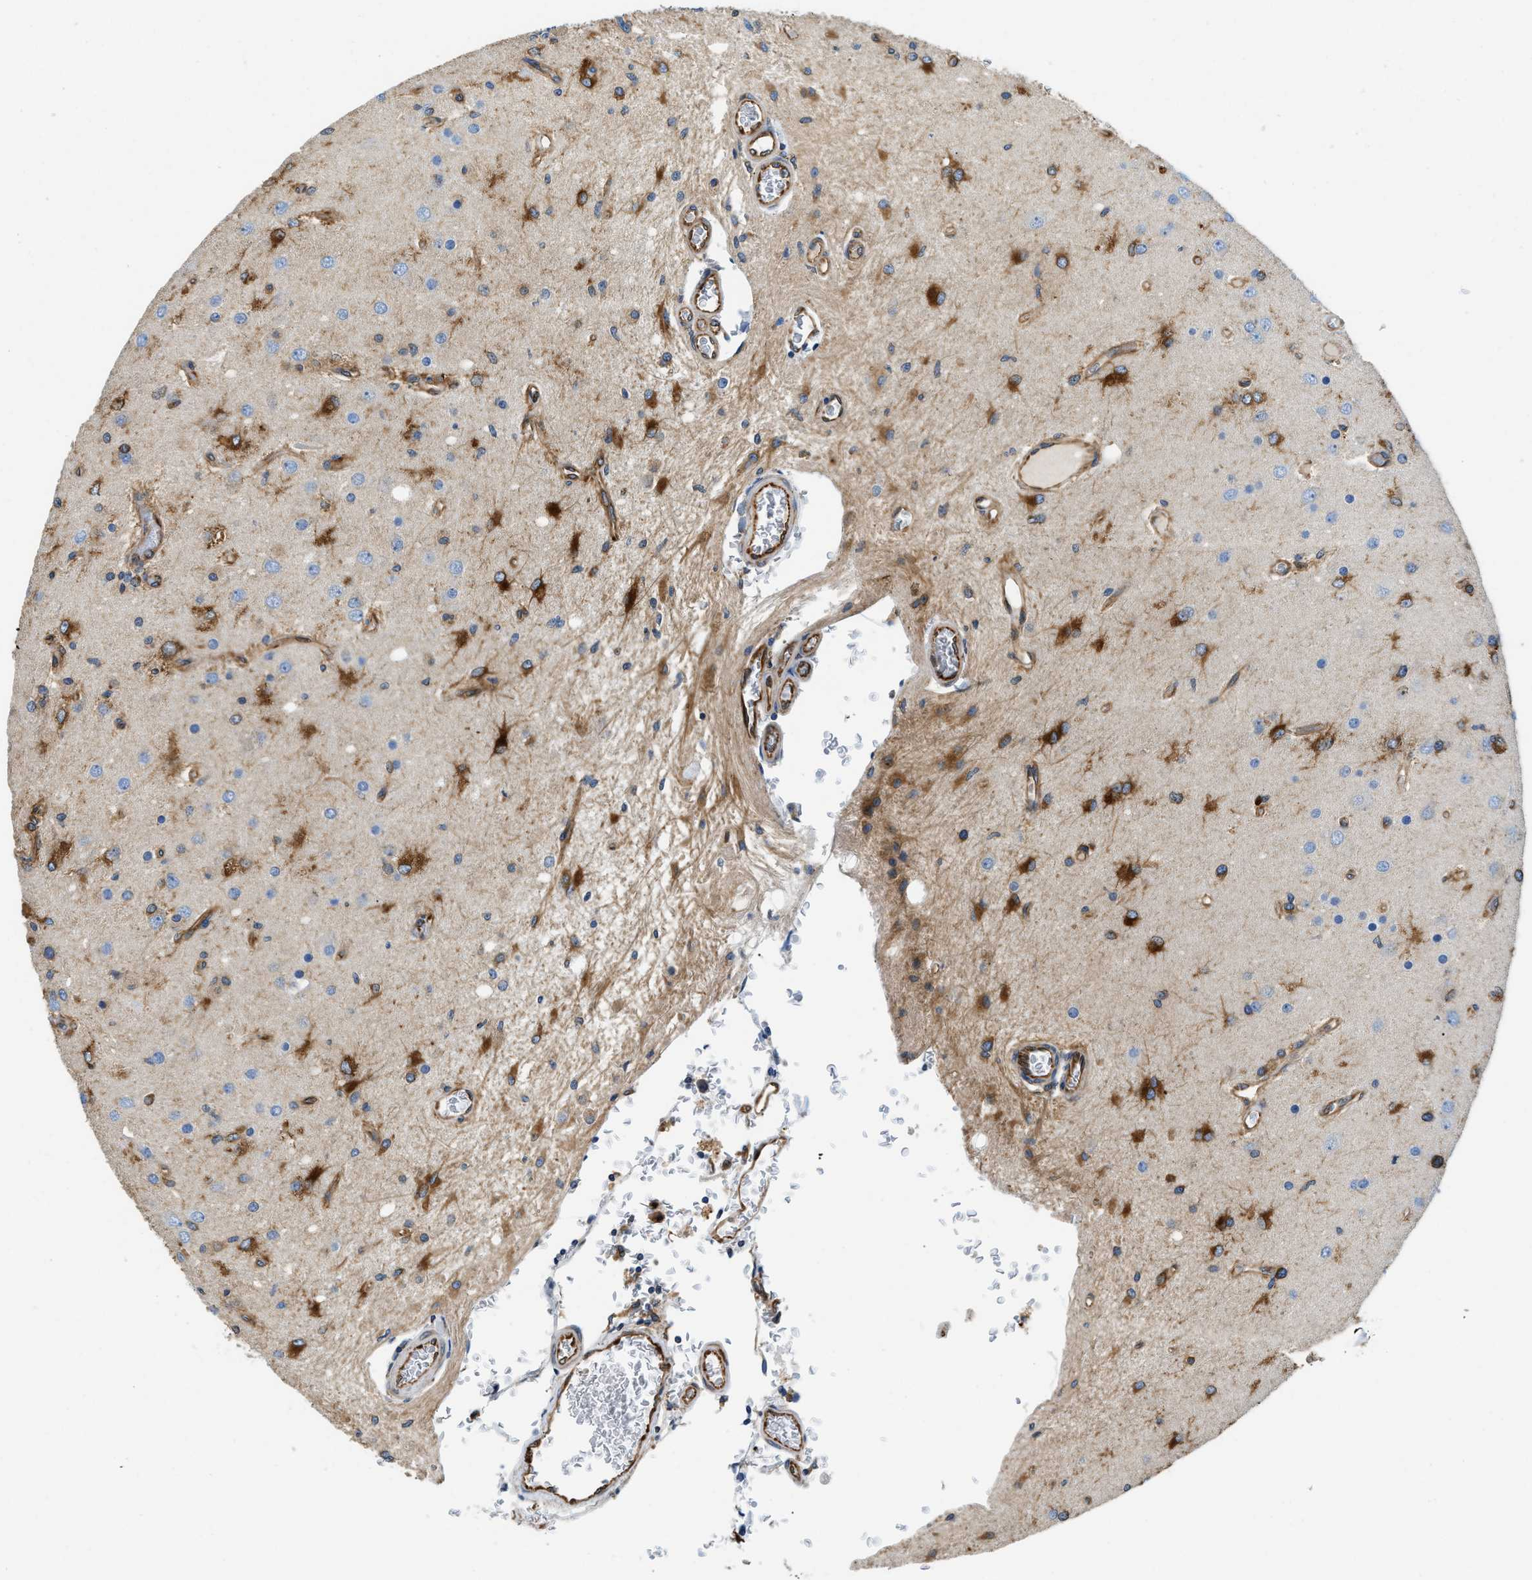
{"staining": {"intensity": "moderate", "quantity": "25%-75%", "location": "cytoplasmic/membranous"}, "tissue": "glioma", "cell_type": "Tumor cells", "image_type": "cancer", "snomed": [{"axis": "morphology", "description": "Normal tissue, NOS"}, {"axis": "morphology", "description": "Glioma, malignant, High grade"}, {"axis": "topography", "description": "Cerebral cortex"}], "caption": "Tumor cells reveal moderate cytoplasmic/membranous positivity in approximately 25%-75% of cells in glioma.", "gene": "HSD17B12", "patient": {"sex": "male", "age": 77}}